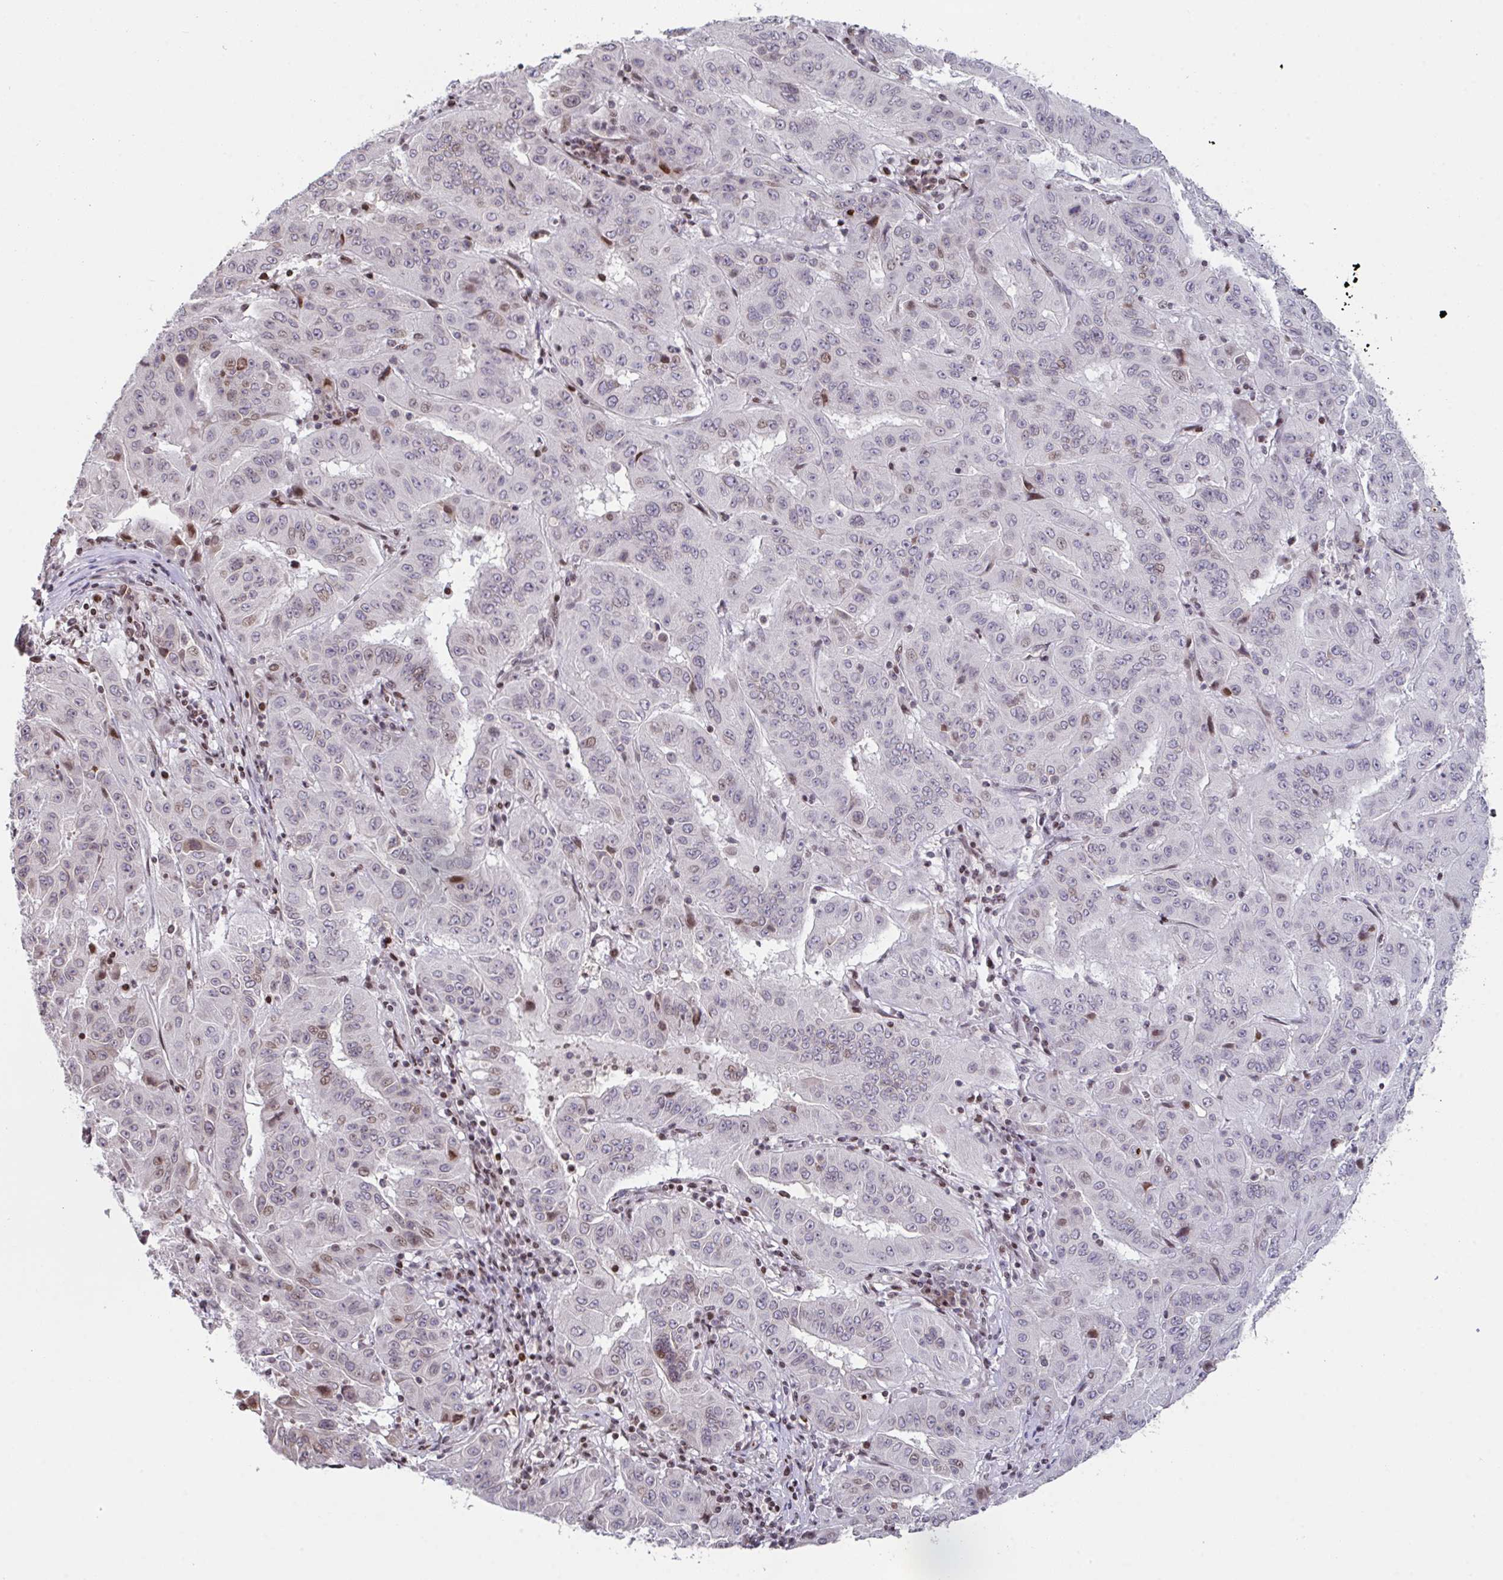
{"staining": {"intensity": "moderate", "quantity": "<25%", "location": "nuclear"}, "tissue": "pancreatic cancer", "cell_type": "Tumor cells", "image_type": "cancer", "snomed": [{"axis": "morphology", "description": "Adenocarcinoma, NOS"}, {"axis": "topography", "description": "Pancreas"}], "caption": "An image of adenocarcinoma (pancreatic) stained for a protein shows moderate nuclear brown staining in tumor cells. (Brightfield microscopy of DAB IHC at high magnification).", "gene": "PCDHB8", "patient": {"sex": "male", "age": 63}}